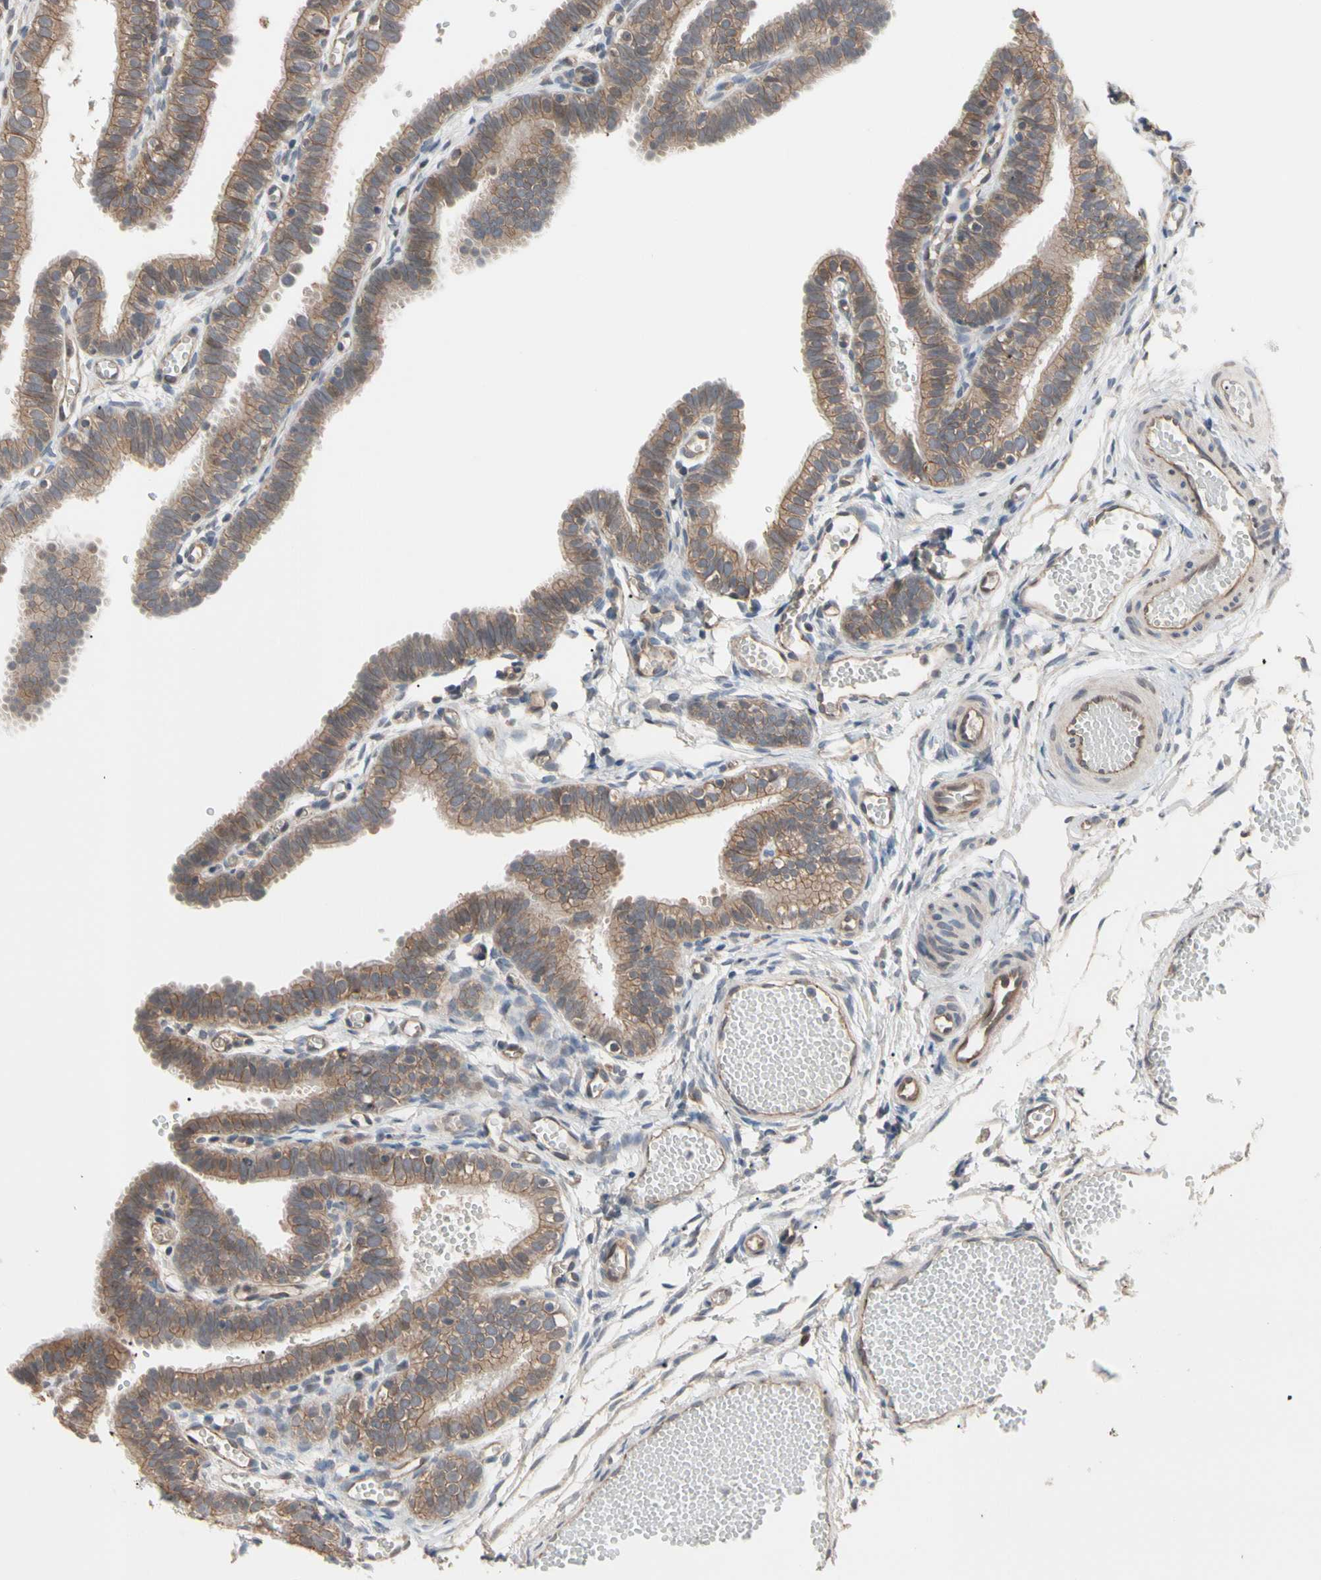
{"staining": {"intensity": "moderate", "quantity": ">75%", "location": "cytoplasmic/membranous"}, "tissue": "fallopian tube", "cell_type": "Glandular cells", "image_type": "normal", "snomed": [{"axis": "morphology", "description": "Normal tissue, NOS"}, {"axis": "topography", "description": "Fallopian tube"}, {"axis": "topography", "description": "Placenta"}], "caption": "Human fallopian tube stained with a brown dye exhibits moderate cytoplasmic/membranous positive expression in about >75% of glandular cells.", "gene": "DPP8", "patient": {"sex": "female", "age": 34}}